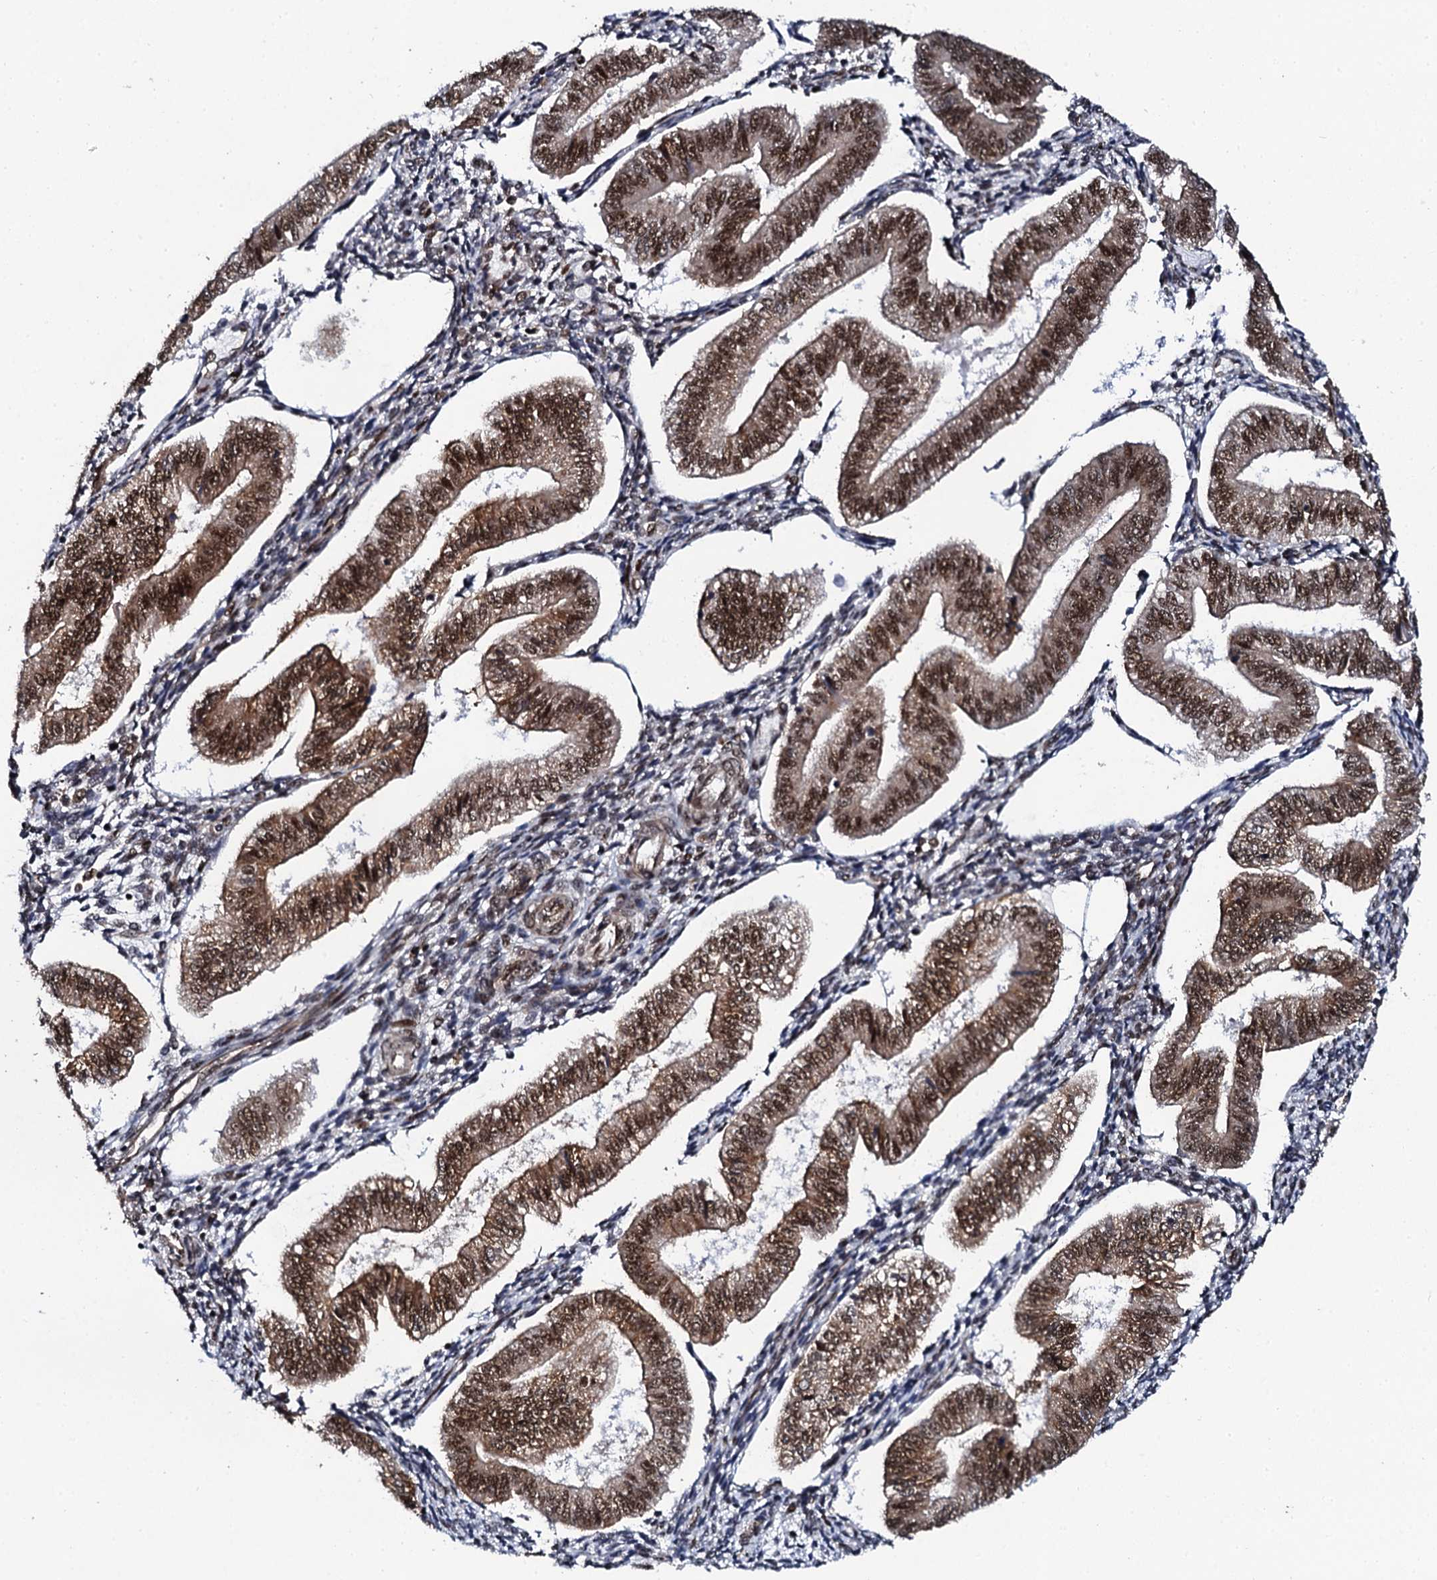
{"staining": {"intensity": "strong", "quantity": "<25%", "location": "nuclear"}, "tissue": "endometrium", "cell_type": "Cells in endometrial stroma", "image_type": "normal", "snomed": [{"axis": "morphology", "description": "Normal tissue, NOS"}, {"axis": "topography", "description": "Endometrium"}], "caption": "Brown immunohistochemical staining in benign human endometrium shows strong nuclear expression in approximately <25% of cells in endometrial stroma. (DAB (3,3'-diaminobenzidine) IHC with brightfield microscopy, high magnification).", "gene": "CSTF3", "patient": {"sex": "female", "age": 34}}